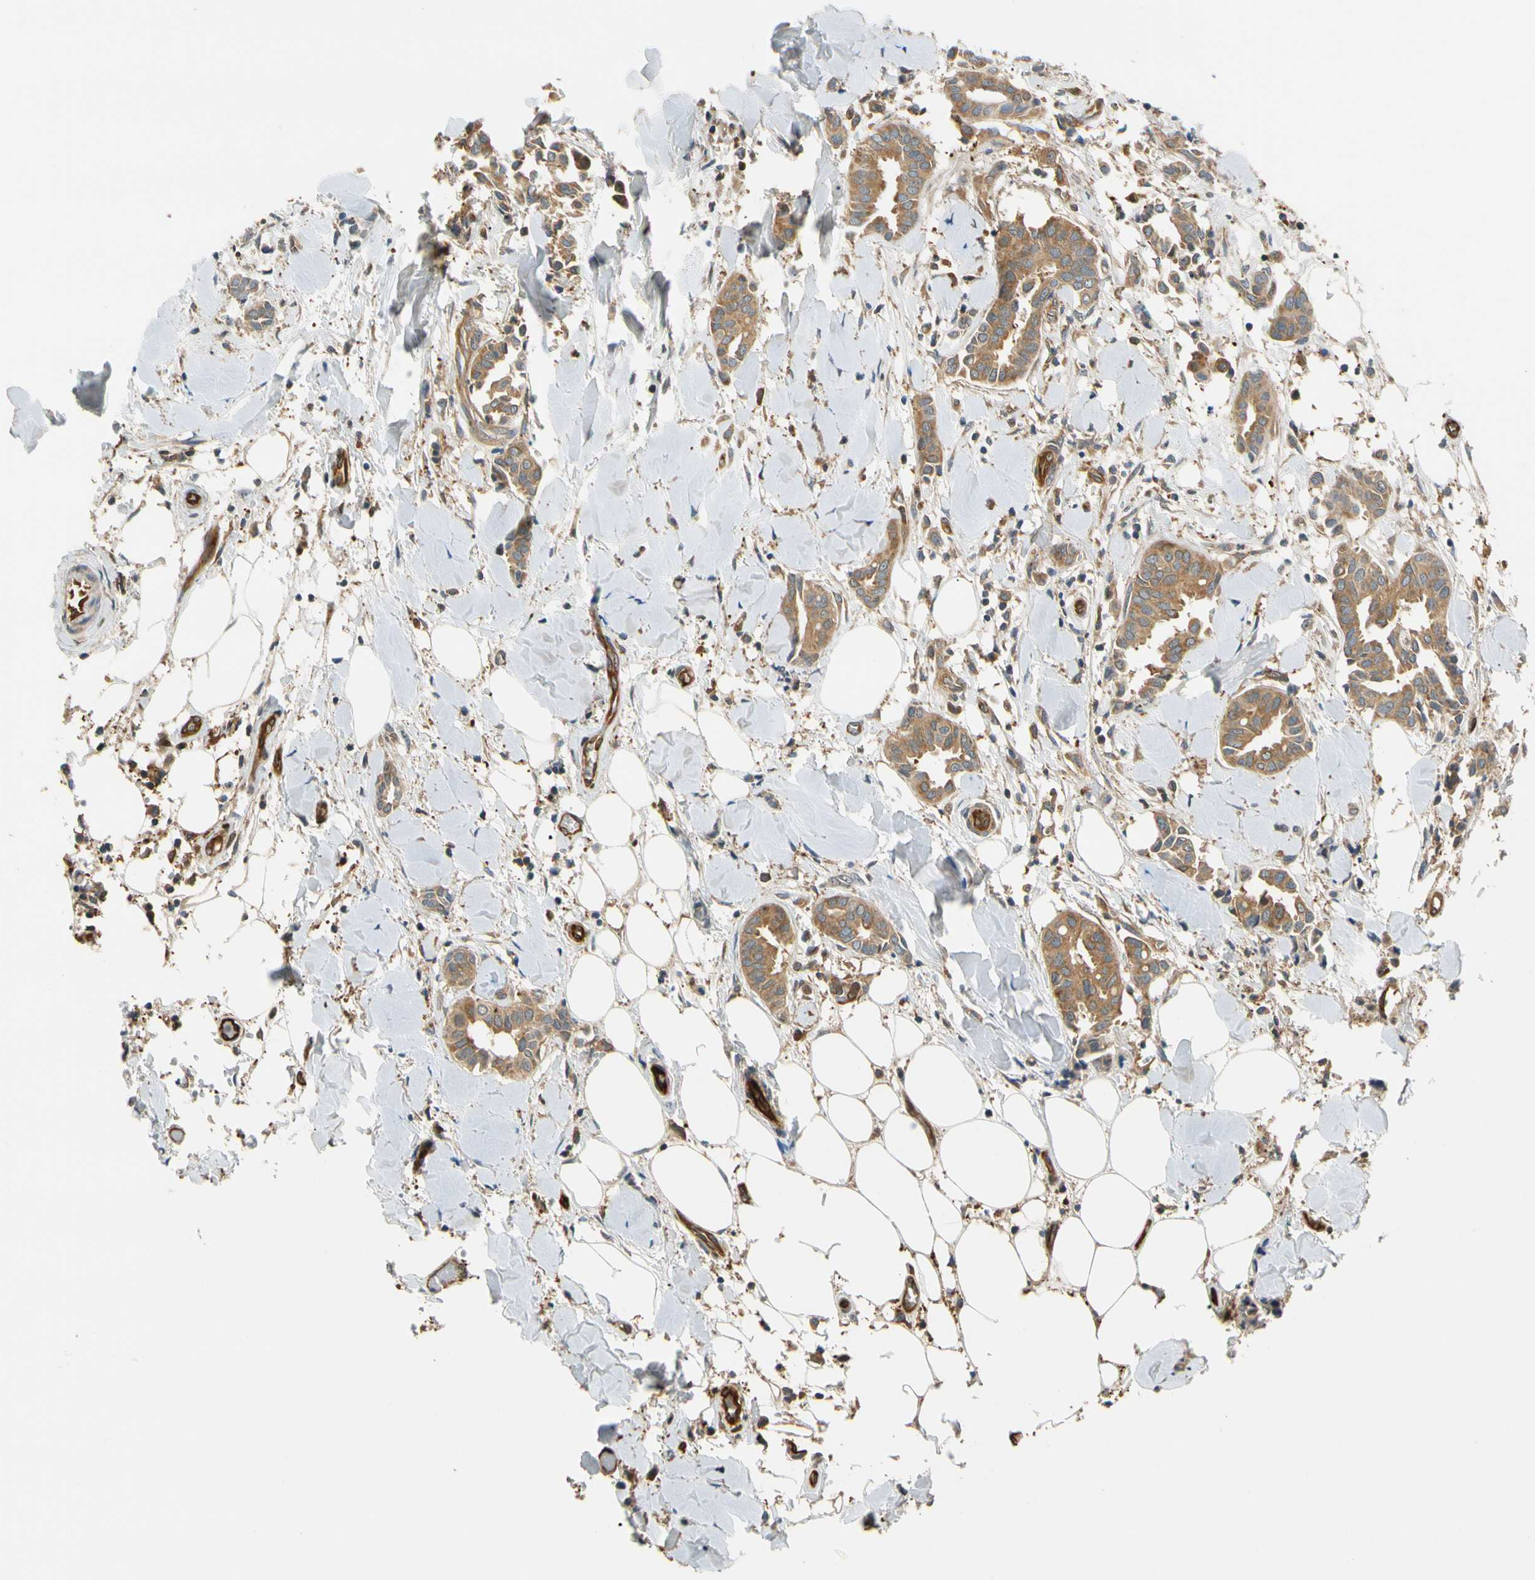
{"staining": {"intensity": "moderate", "quantity": ">75%", "location": "cytoplasmic/membranous"}, "tissue": "head and neck cancer", "cell_type": "Tumor cells", "image_type": "cancer", "snomed": [{"axis": "morphology", "description": "Adenocarcinoma, NOS"}, {"axis": "topography", "description": "Salivary gland"}, {"axis": "topography", "description": "Head-Neck"}], "caption": "Protein staining of head and neck adenocarcinoma tissue exhibits moderate cytoplasmic/membranous expression in about >75% of tumor cells.", "gene": "PARP14", "patient": {"sex": "female", "age": 59}}